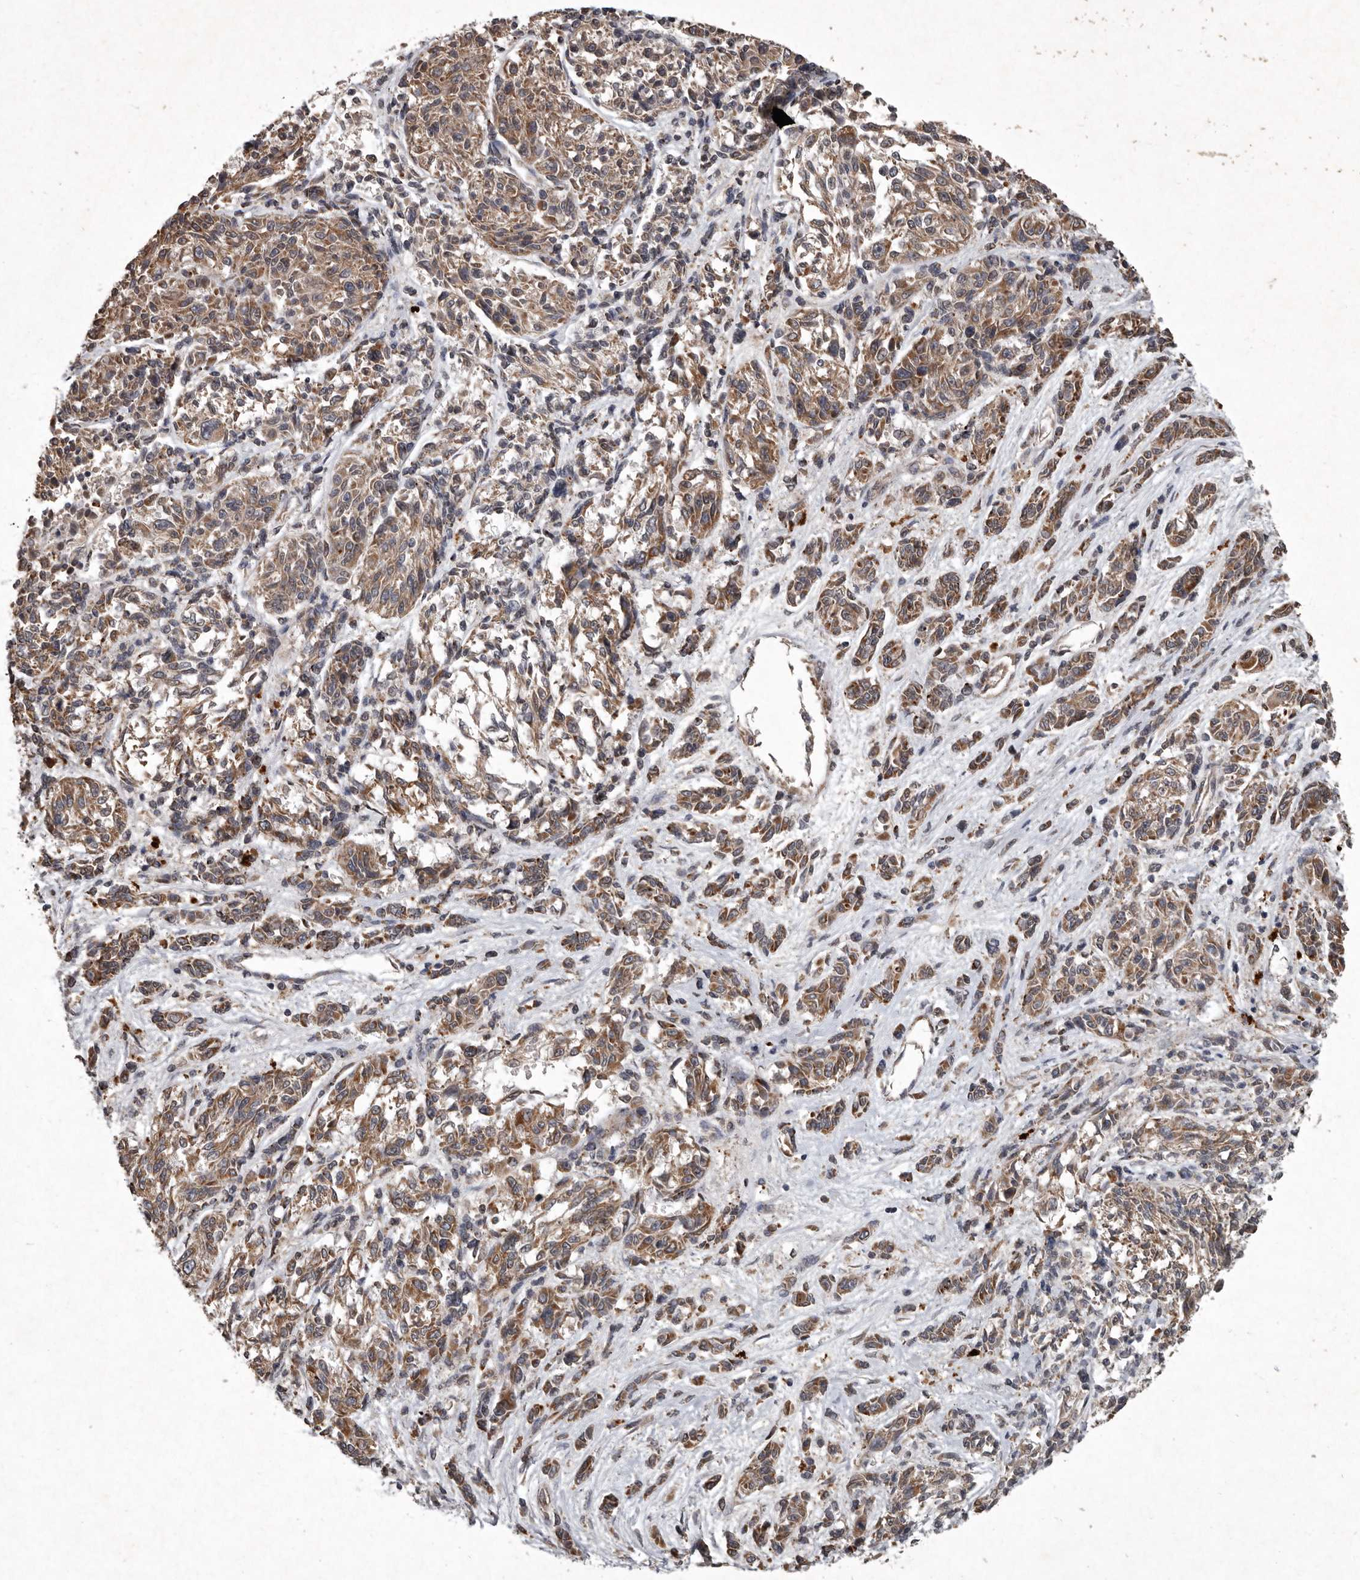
{"staining": {"intensity": "moderate", "quantity": ">75%", "location": "cytoplasmic/membranous"}, "tissue": "melanoma", "cell_type": "Tumor cells", "image_type": "cancer", "snomed": [{"axis": "morphology", "description": "Malignant melanoma, NOS"}, {"axis": "topography", "description": "Skin"}], "caption": "This is an image of IHC staining of melanoma, which shows moderate expression in the cytoplasmic/membranous of tumor cells.", "gene": "MRPS15", "patient": {"sex": "male", "age": 53}}